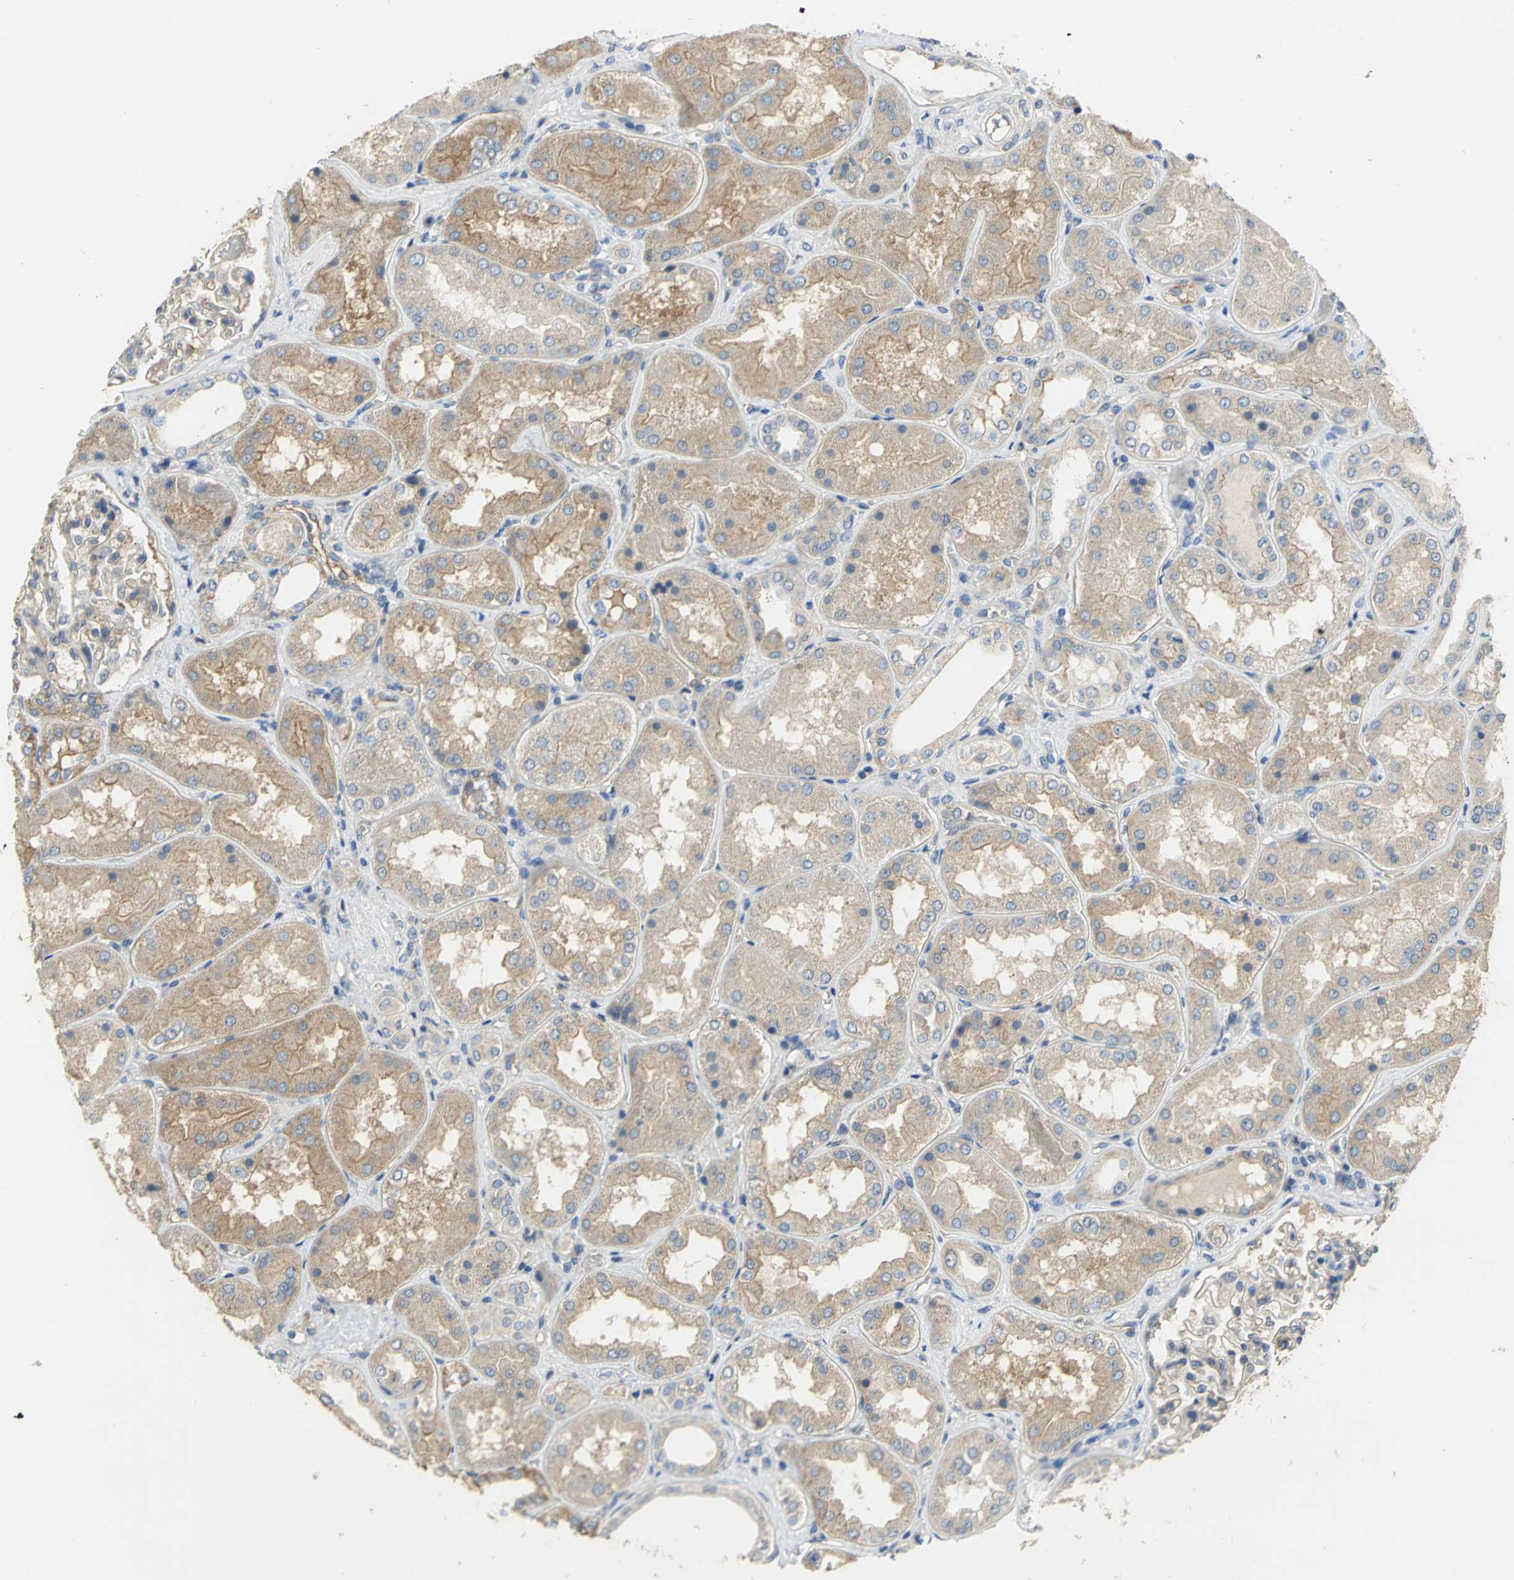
{"staining": {"intensity": "weak", "quantity": "25%-75%", "location": "cytoplasmic/membranous"}, "tissue": "kidney", "cell_type": "Cells in glomeruli", "image_type": "normal", "snomed": [{"axis": "morphology", "description": "Normal tissue, NOS"}, {"axis": "topography", "description": "Kidney"}], "caption": "Brown immunohistochemical staining in unremarkable kidney displays weak cytoplasmic/membranous positivity in about 25%-75% of cells in glomeruli.", "gene": "HTR1F", "patient": {"sex": "female", "age": 56}}